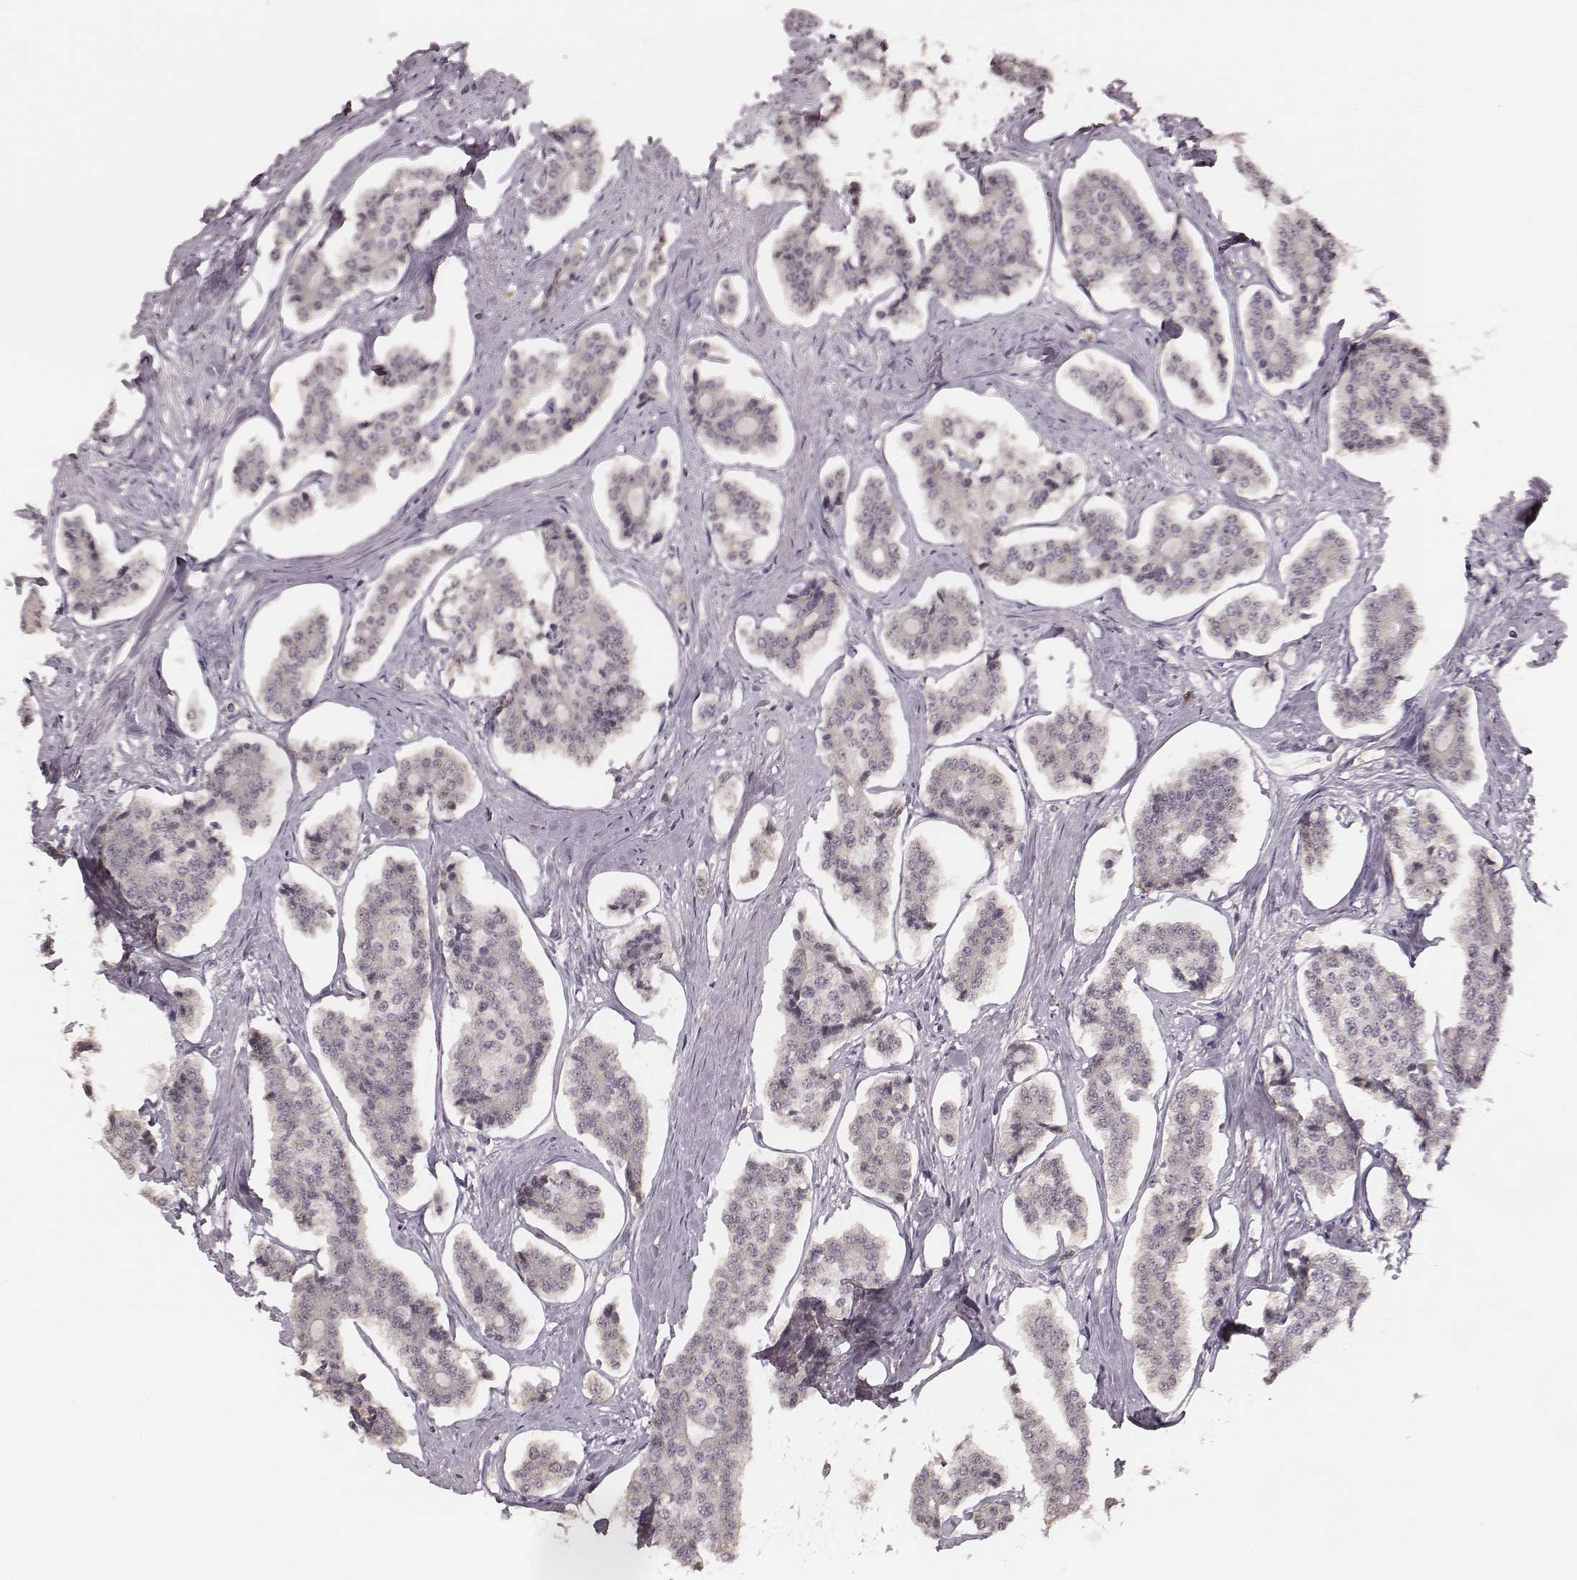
{"staining": {"intensity": "negative", "quantity": "none", "location": "none"}, "tissue": "carcinoid", "cell_type": "Tumor cells", "image_type": "cancer", "snomed": [{"axis": "morphology", "description": "Carcinoid, malignant, NOS"}, {"axis": "topography", "description": "Small intestine"}], "caption": "The micrograph reveals no staining of tumor cells in carcinoid (malignant).", "gene": "LY6K", "patient": {"sex": "female", "age": 65}}